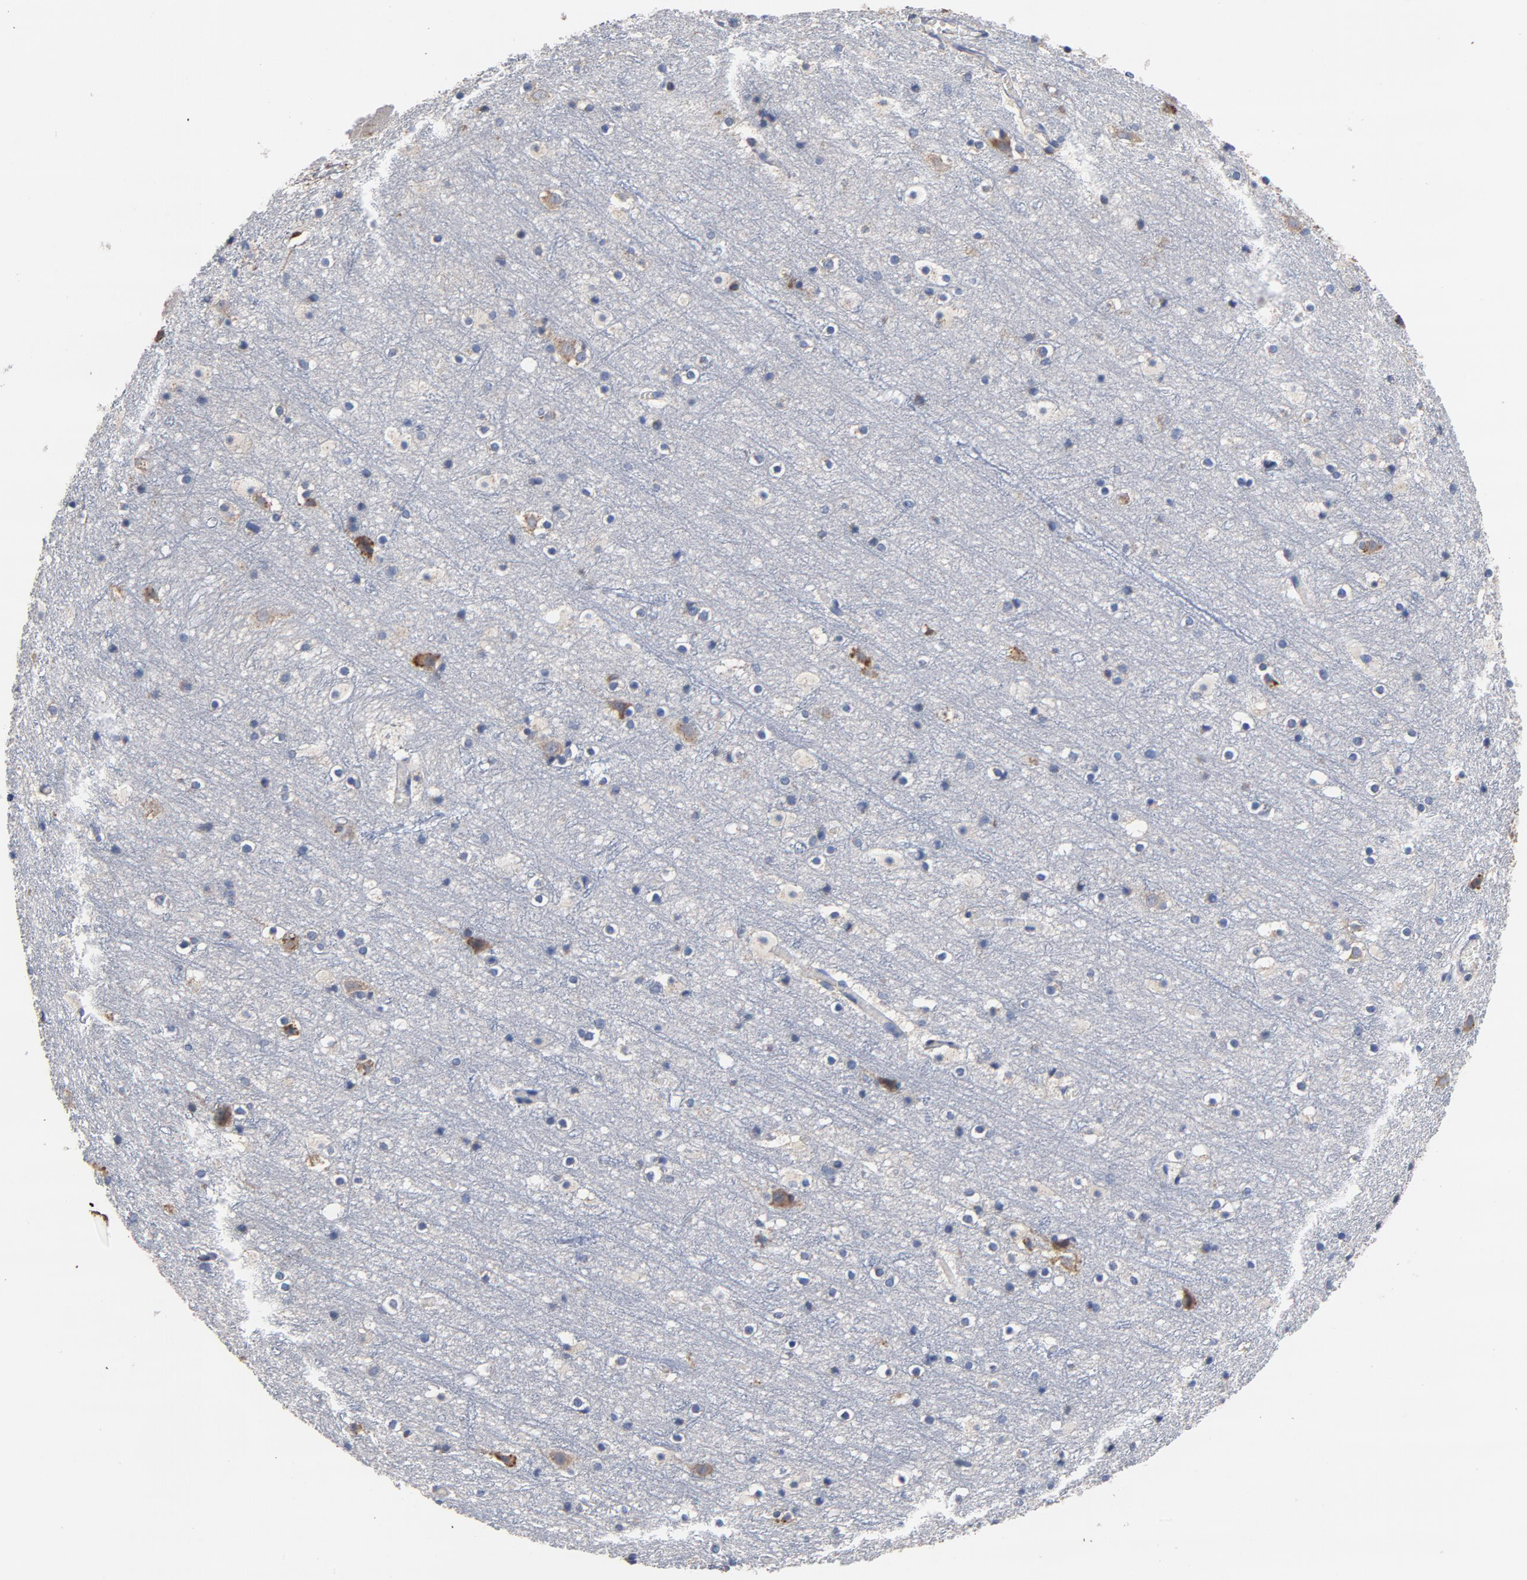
{"staining": {"intensity": "negative", "quantity": "none", "location": "none"}, "tissue": "cerebral cortex", "cell_type": "Endothelial cells", "image_type": "normal", "snomed": [{"axis": "morphology", "description": "Normal tissue, NOS"}, {"axis": "topography", "description": "Cerebral cortex"}], "caption": "DAB immunohistochemical staining of normal human cerebral cortex exhibits no significant expression in endothelial cells.", "gene": "TLR4", "patient": {"sex": "male", "age": 45}}